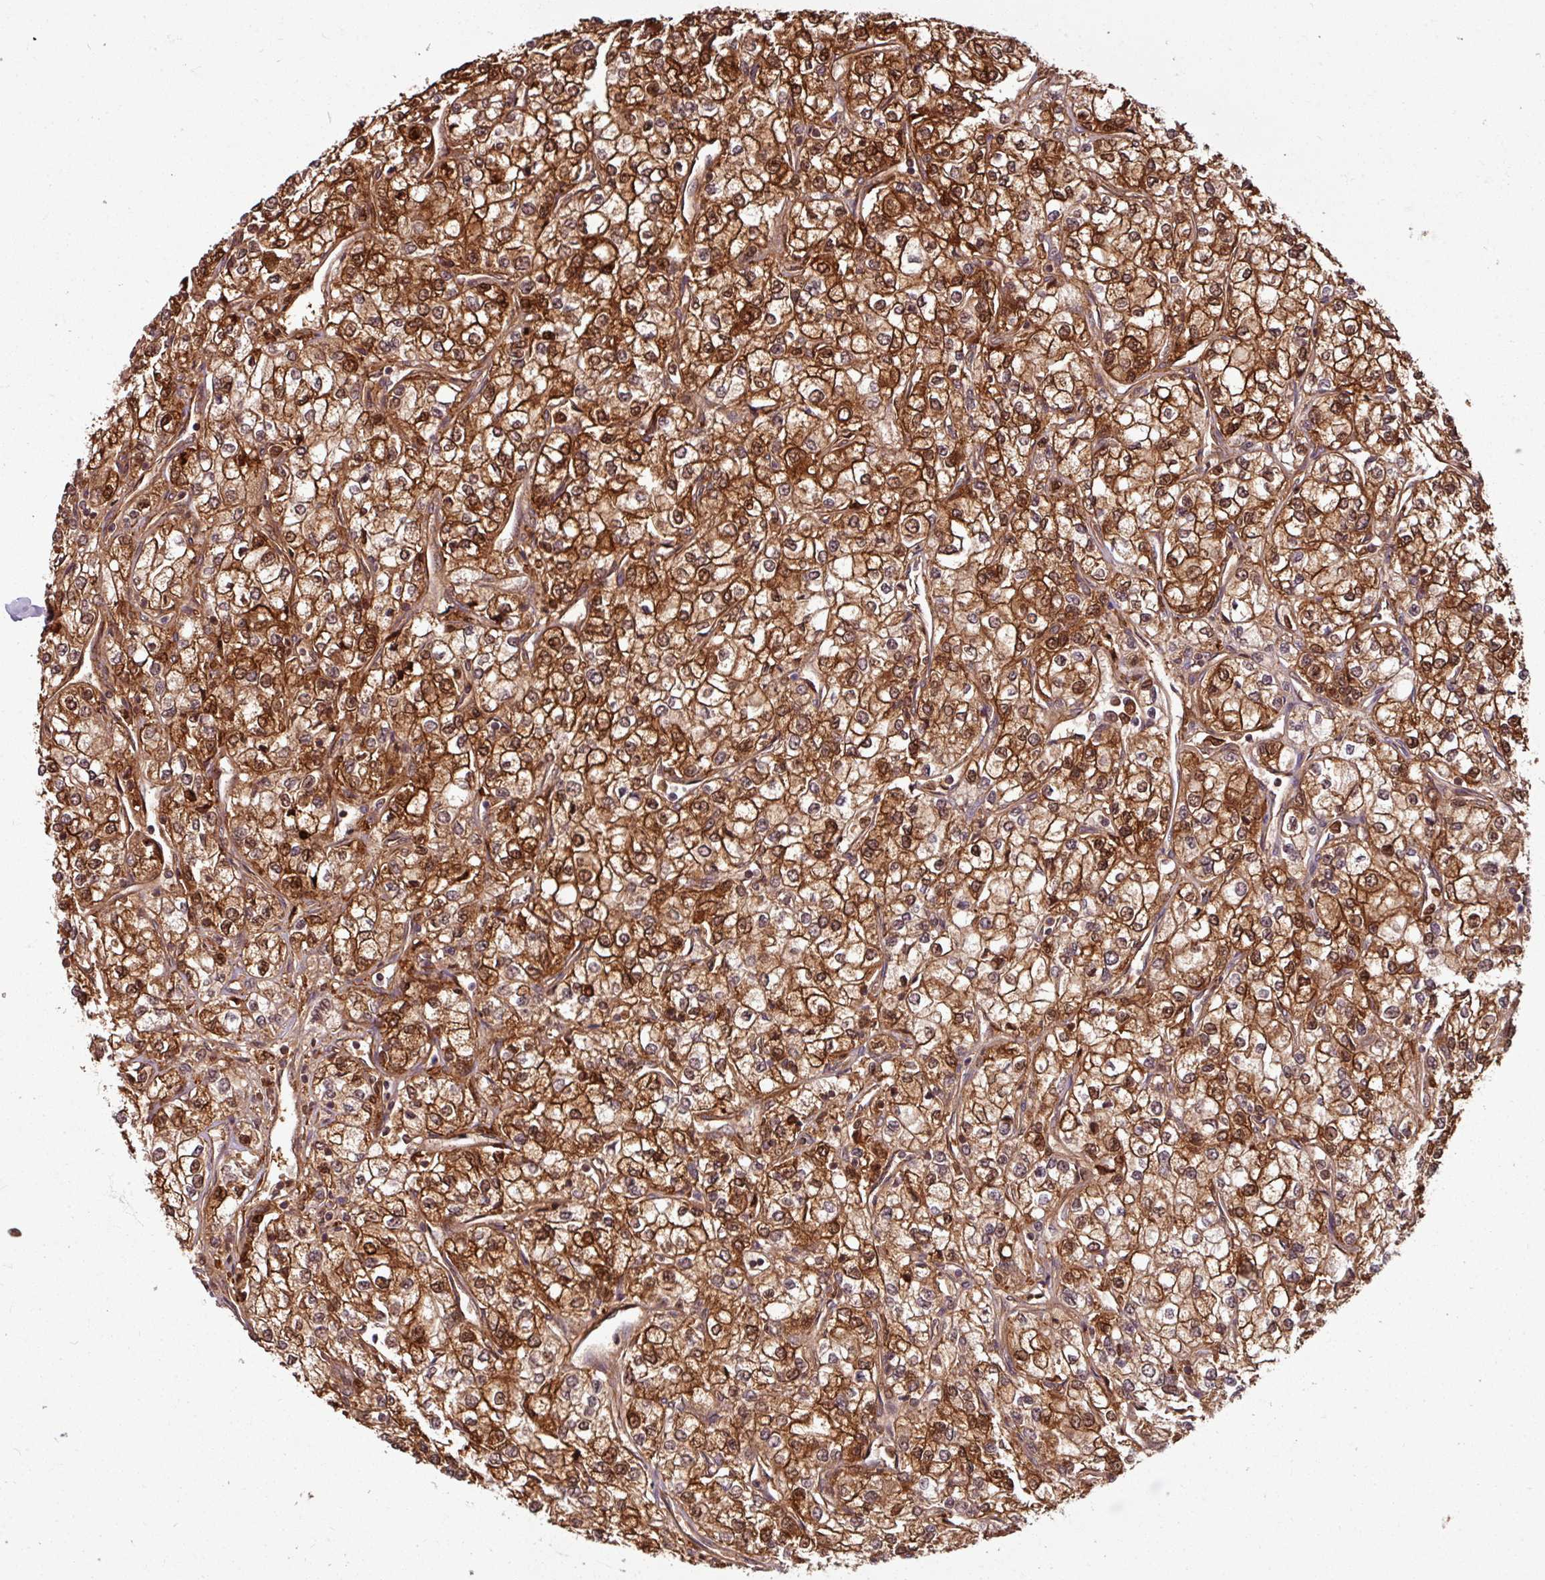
{"staining": {"intensity": "strong", "quantity": ">75%", "location": "cytoplasmic/membranous,nuclear"}, "tissue": "renal cancer", "cell_type": "Tumor cells", "image_type": "cancer", "snomed": [{"axis": "morphology", "description": "Adenocarcinoma, NOS"}, {"axis": "topography", "description": "Kidney"}], "caption": "Adenocarcinoma (renal) tissue exhibits strong cytoplasmic/membranous and nuclear expression in about >75% of tumor cells, visualized by immunohistochemistry.", "gene": "KCTD11", "patient": {"sex": "male", "age": 80}}